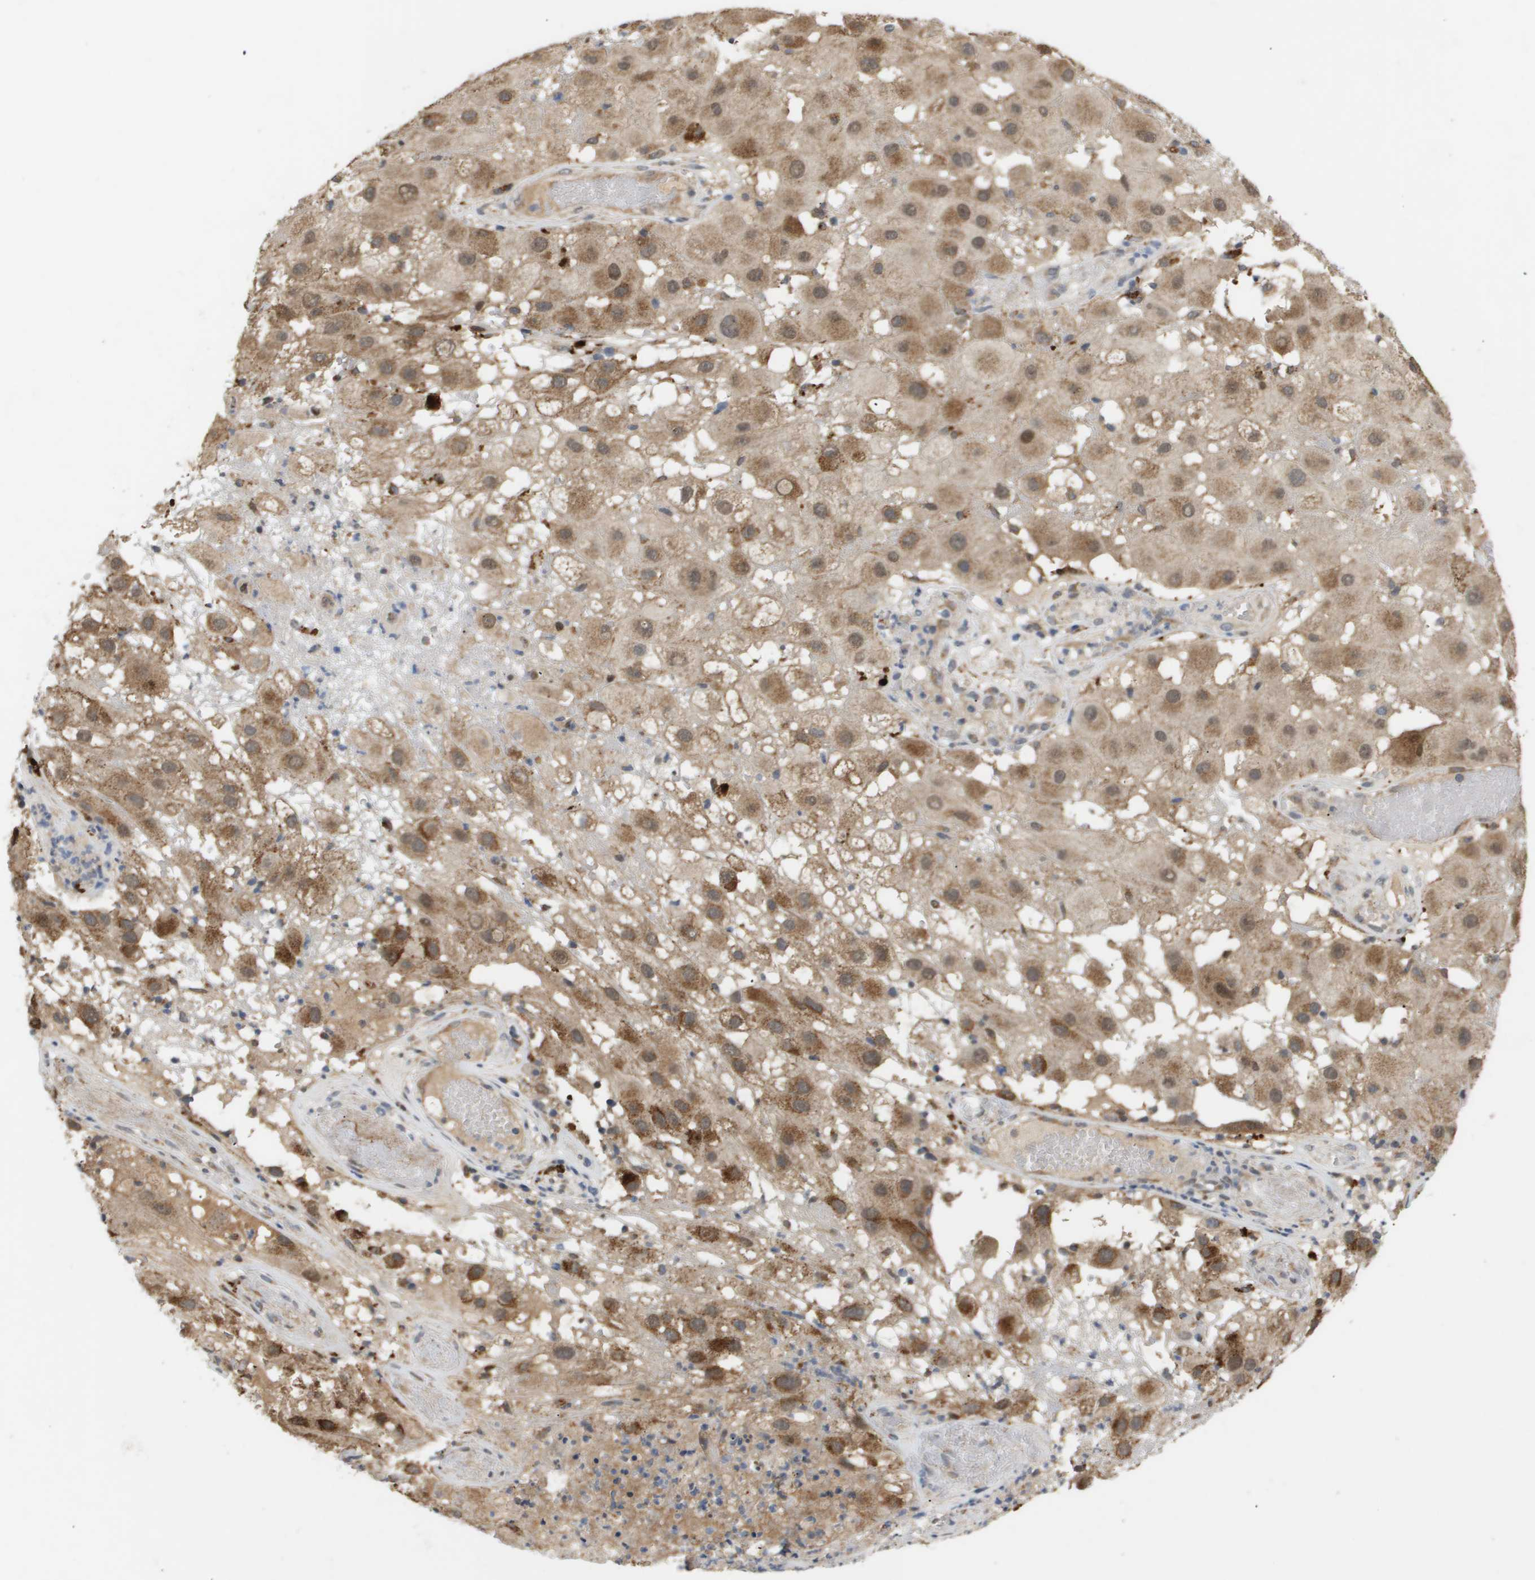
{"staining": {"intensity": "moderate", "quantity": ">75%", "location": "cytoplasmic/membranous"}, "tissue": "melanoma", "cell_type": "Tumor cells", "image_type": "cancer", "snomed": [{"axis": "morphology", "description": "Malignant melanoma, NOS"}, {"axis": "topography", "description": "Skin"}], "caption": "This is an image of immunohistochemistry (IHC) staining of malignant melanoma, which shows moderate positivity in the cytoplasmic/membranous of tumor cells.", "gene": "PDGFB", "patient": {"sex": "female", "age": 81}}